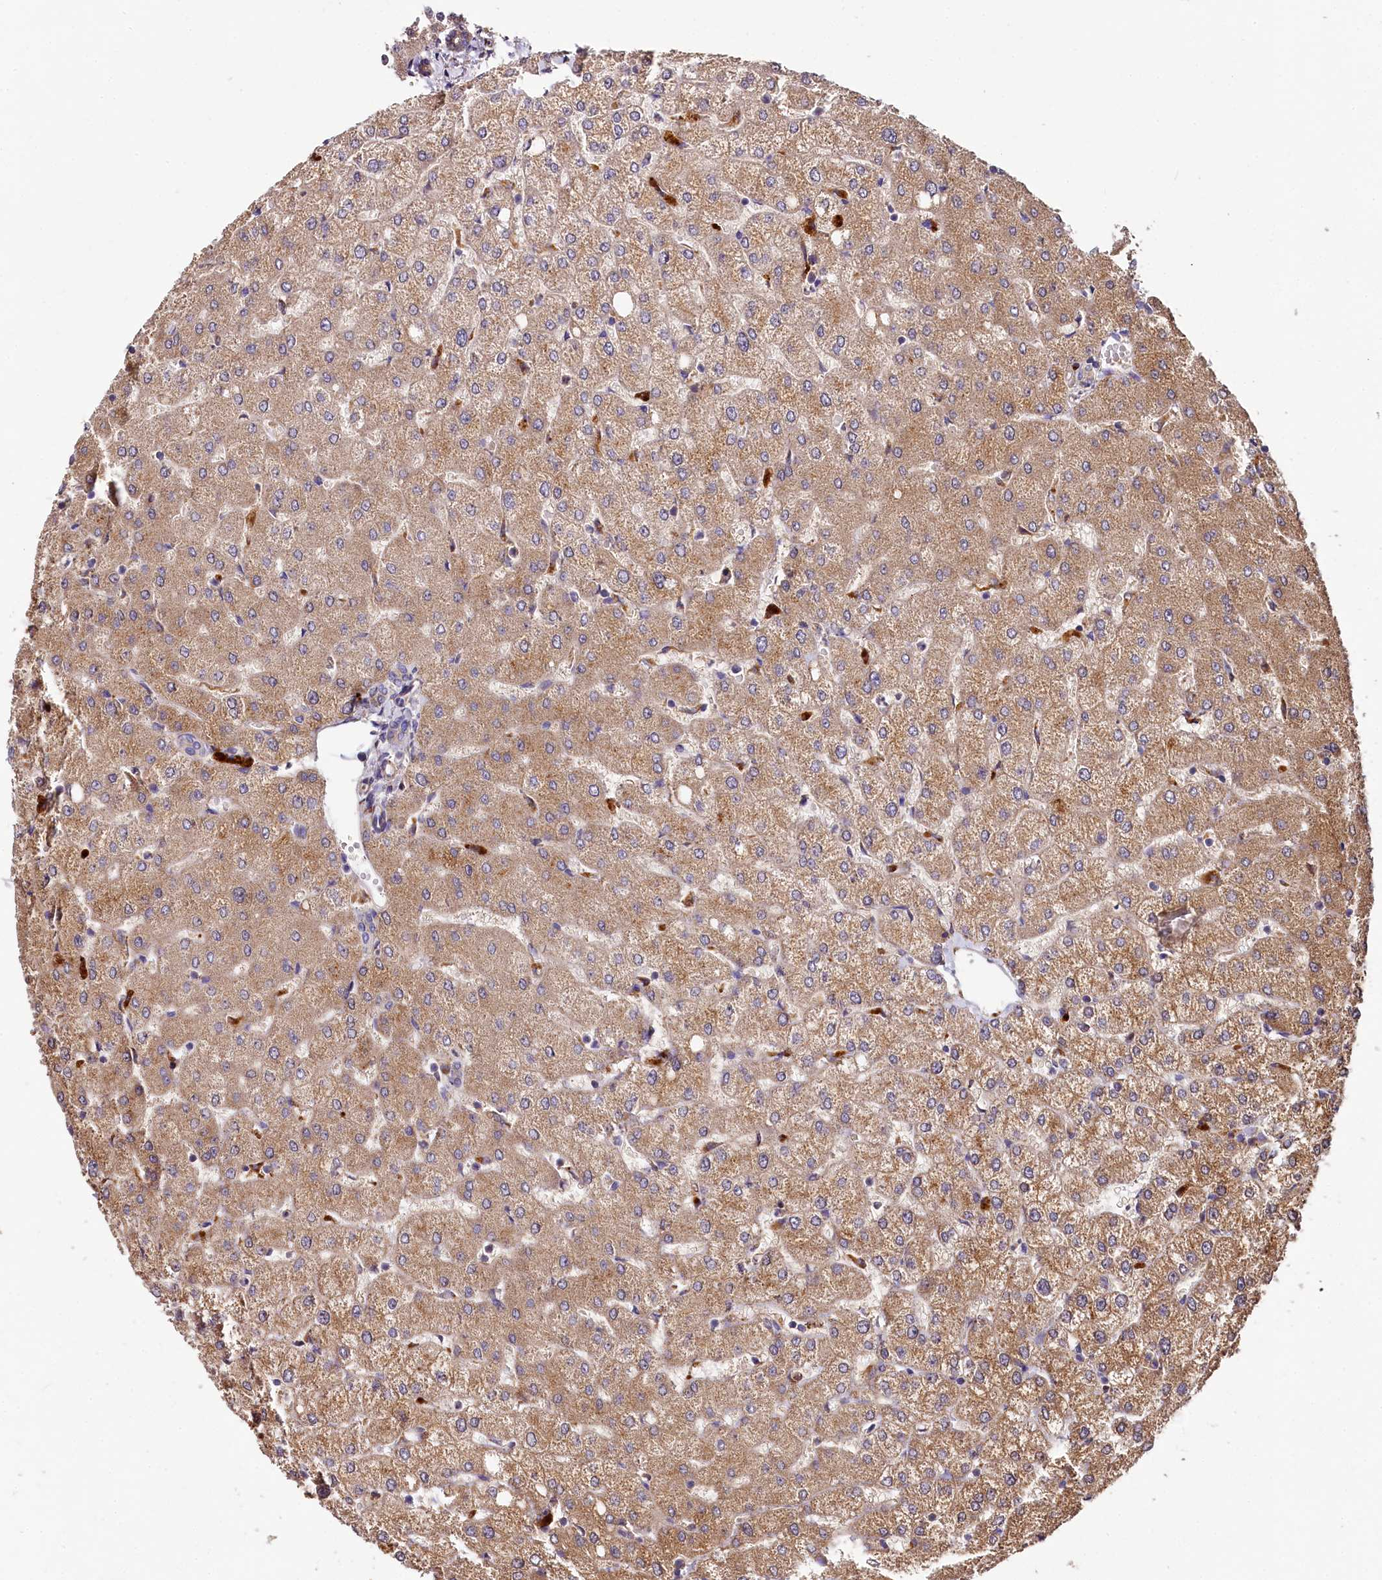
{"staining": {"intensity": "negative", "quantity": "none", "location": "none"}, "tissue": "liver", "cell_type": "Cholangiocytes", "image_type": "normal", "snomed": [{"axis": "morphology", "description": "Normal tissue, NOS"}, {"axis": "topography", "description": "Liver"}], "caption": "Immunohistochemical staining of benign human liver shows no significant staining in cholangiocytes.", "gene": "SPRYD3", "patient": {"sex": "female", "age": 54}}